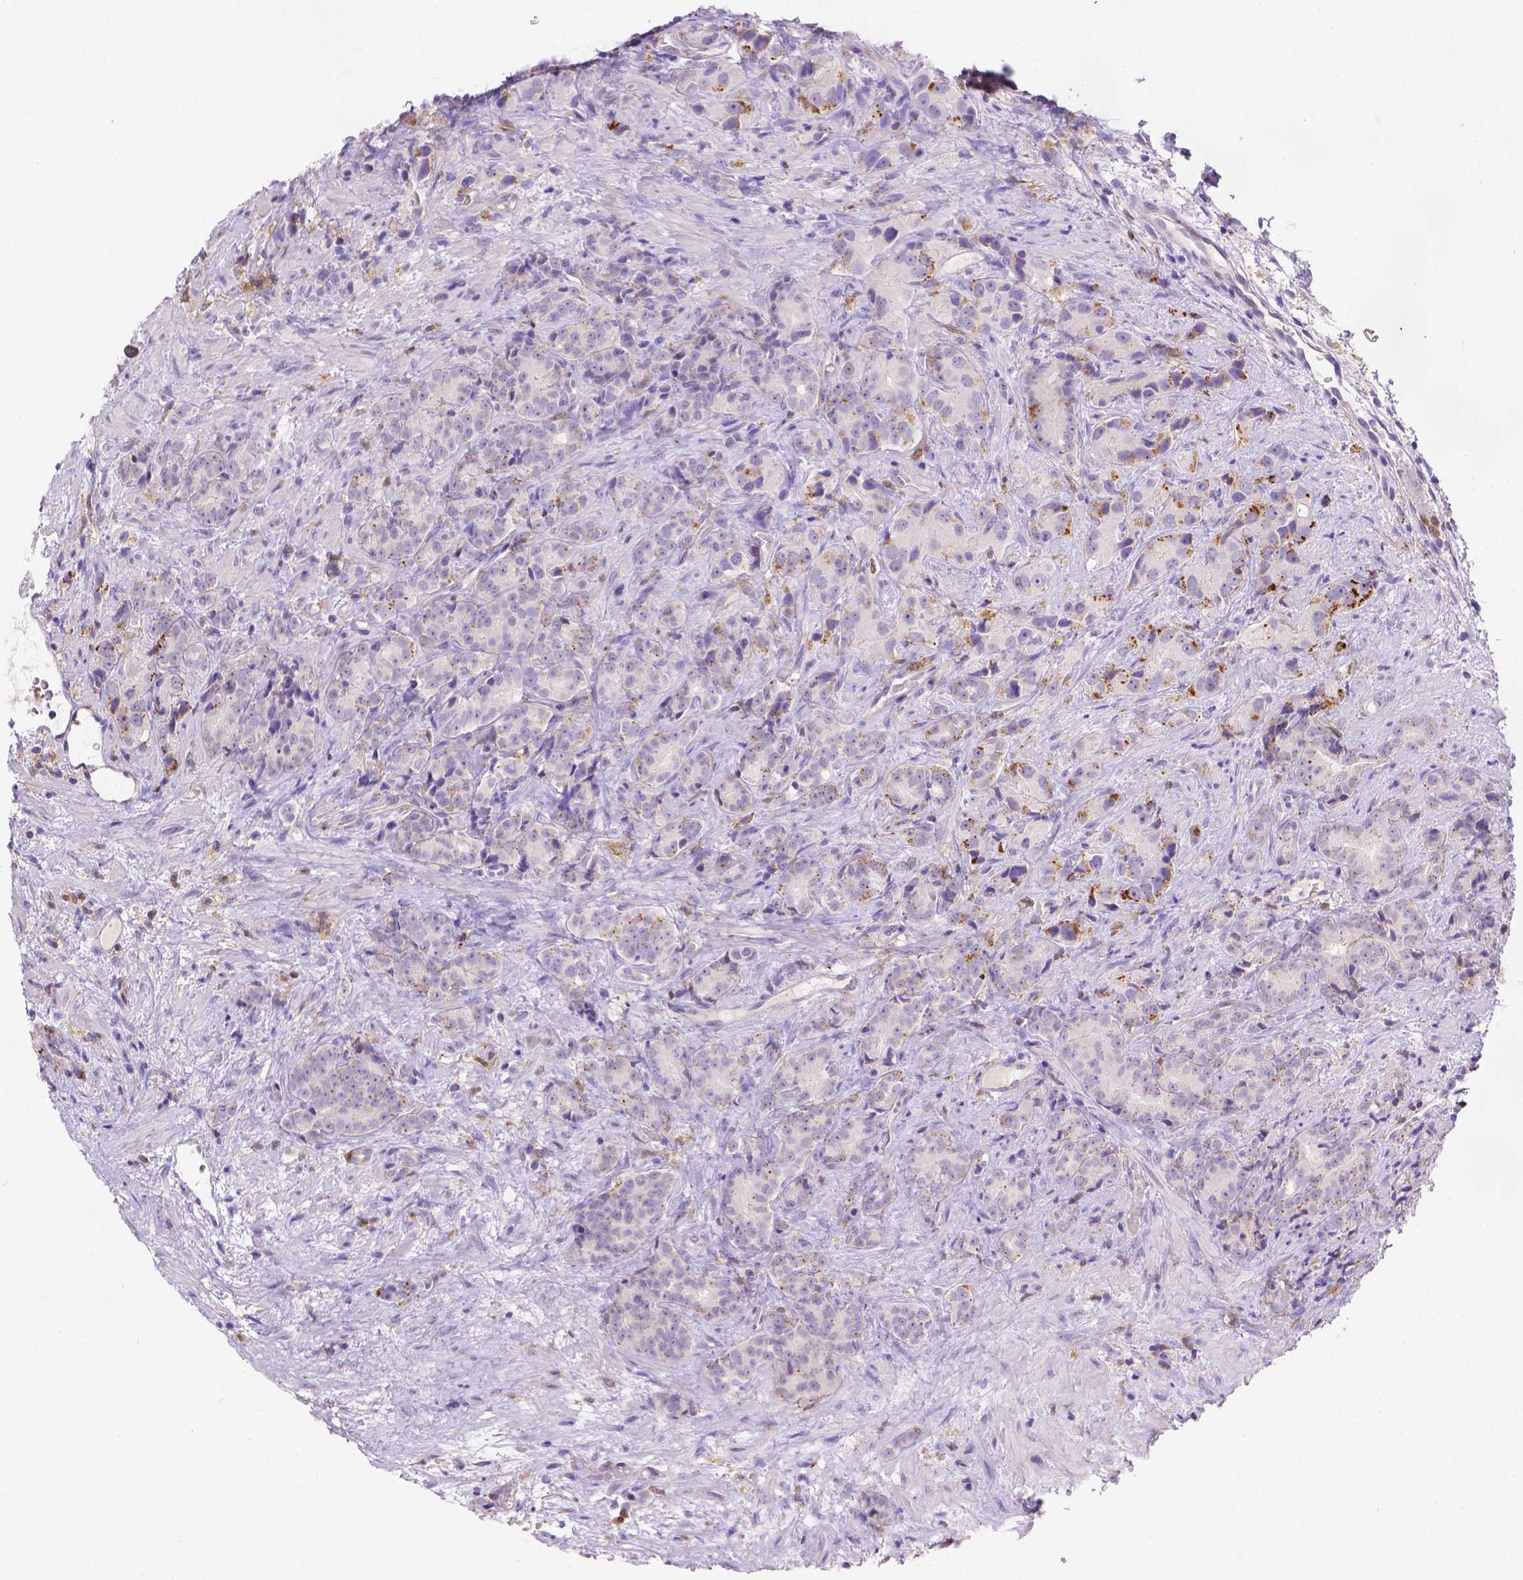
{"staining": {"intensity": "negative", "quantity": "none", "location": "none"}, "tissue": "prostate cancer", "cell_type": "Tumor cells", "image_type": "cancer", "snomed": [{"axis": "morphology", "description": "Adenocarcinoma, High grade"}, {"axis": "topography", "description": "Prostate"}], "caption": "Immunohistochemistry (IHC) image of human prostate high-grade adenocarcinoma stained for a protein (brown), which displays no positivity in tumor cells.", "gene": "FGD2", "patient": {"sex": "male", "age": 90}}